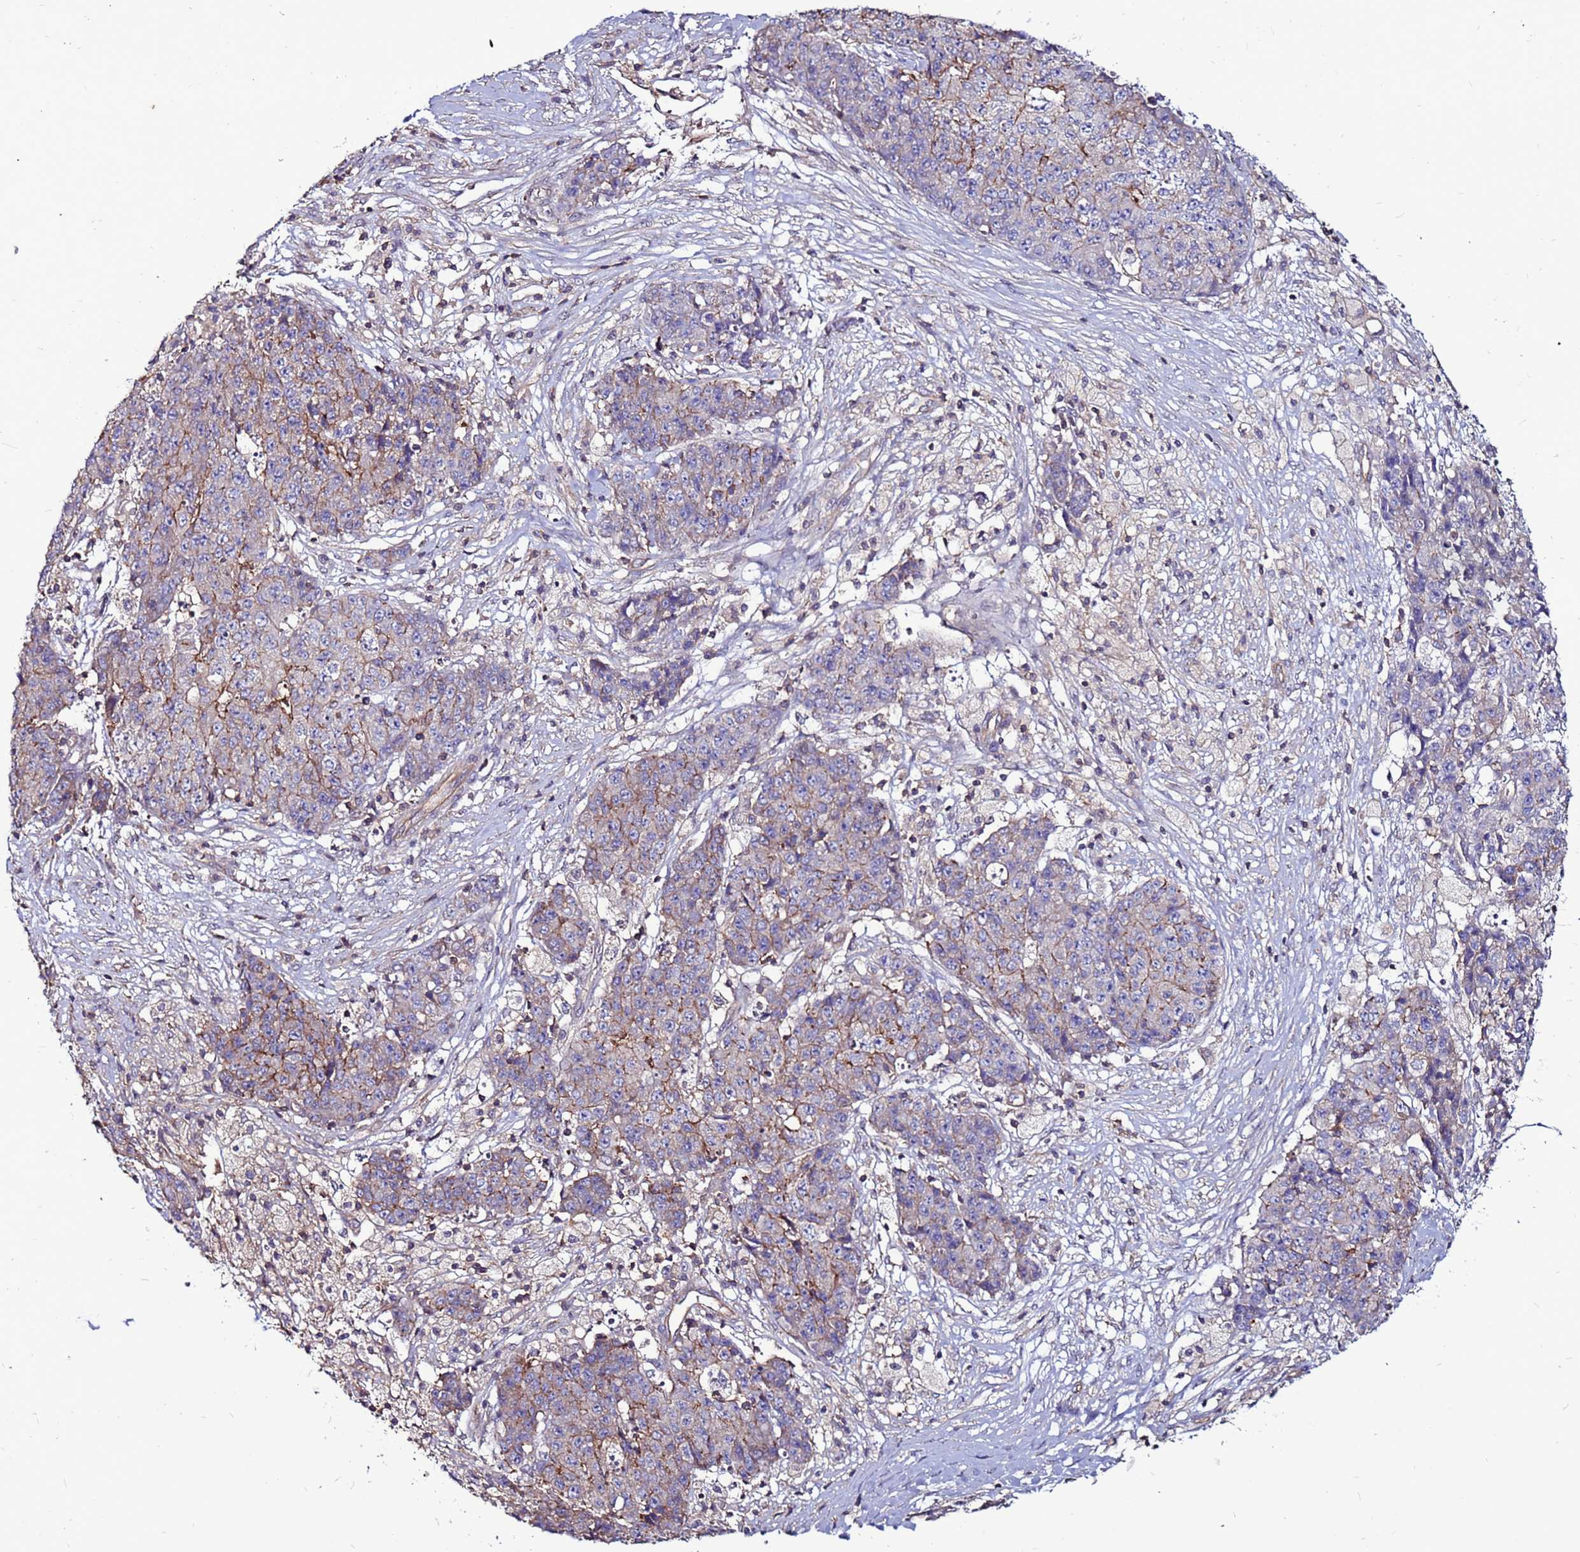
{"staining": {"intensity": "moderate", "quantity": "<25%", "location": "cytoplasmic/membranous"}, "tissue": "ovarian cancer", "cell_type": "Tumor cells", "image_type": "cancer", "snomed": [{"axis": "morphology", "description": "Carcinoma, endometroid"}, {"axis": "topography", "description": "Ovary"}], "caption": "Protein analysis of ovarian cancer (endometroid carcinoma) tissue reveals moderate cytoplasmic/membranous positivity in about <25% of tumor cells.", "gene": "NRN1L", "patient": {"sex": "female", "age": 42}}